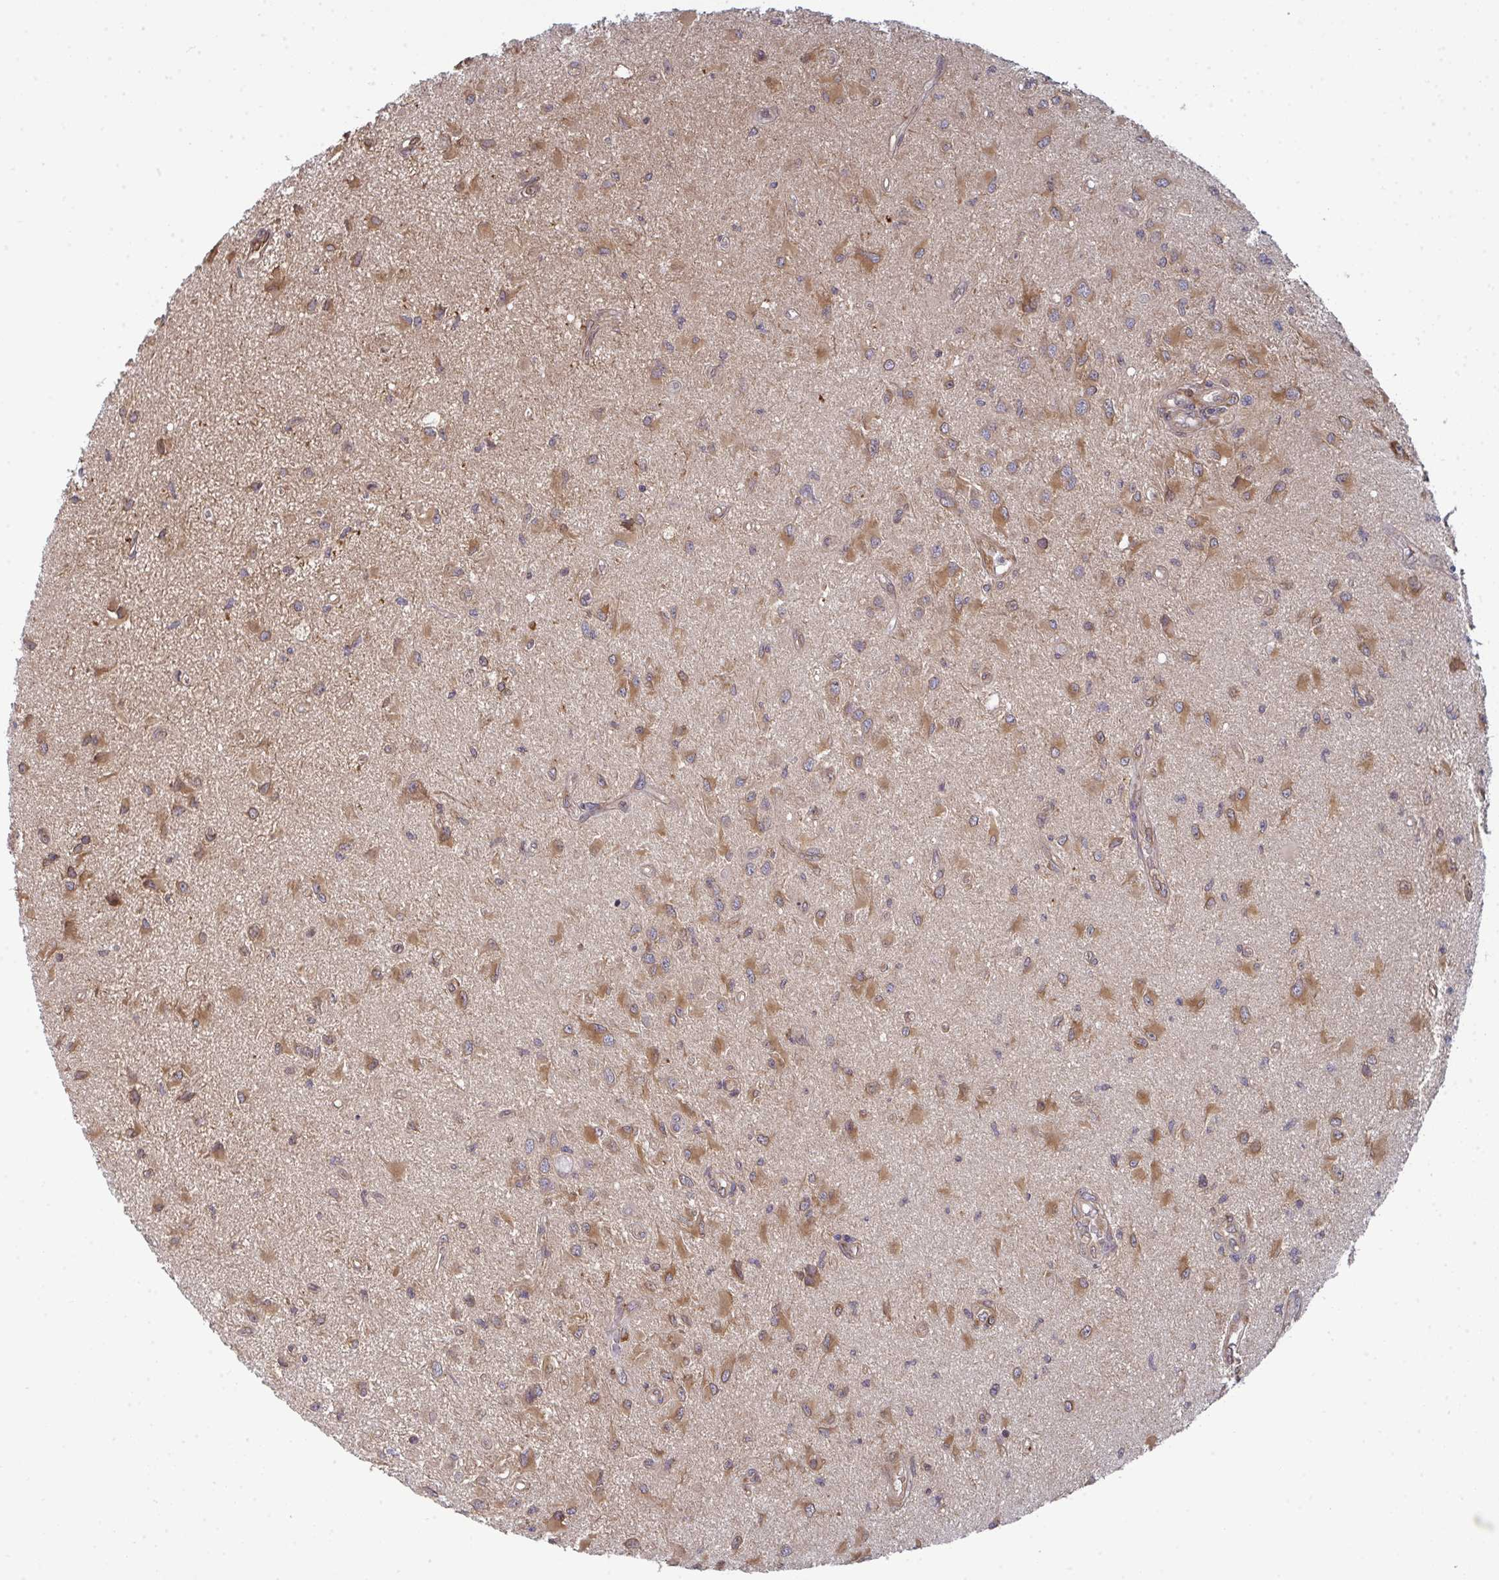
{"staining": {"intensity": "moderate", "quantity": ">75%", "location": "cytoplasmic/membranous"}, "tissue": "glioma", "cell_type": "Tumor cells", "image_type": "cancer", "snomed": [{"axis": "morphology", "description": "Glioma, malignant, High grade"}, {"axis": "topography", "description": "Brain"}], "caption": "DAB (3,3'-diaminobenzidine) immunohistochemical staining of high-grade glioma (malignant) exhibits moderate cytoplasmic/membranous protein expression in approximately >75% of tumor cells.", "gene": "LYSMD4", "patient": {"sex": "male", "age": 67}}